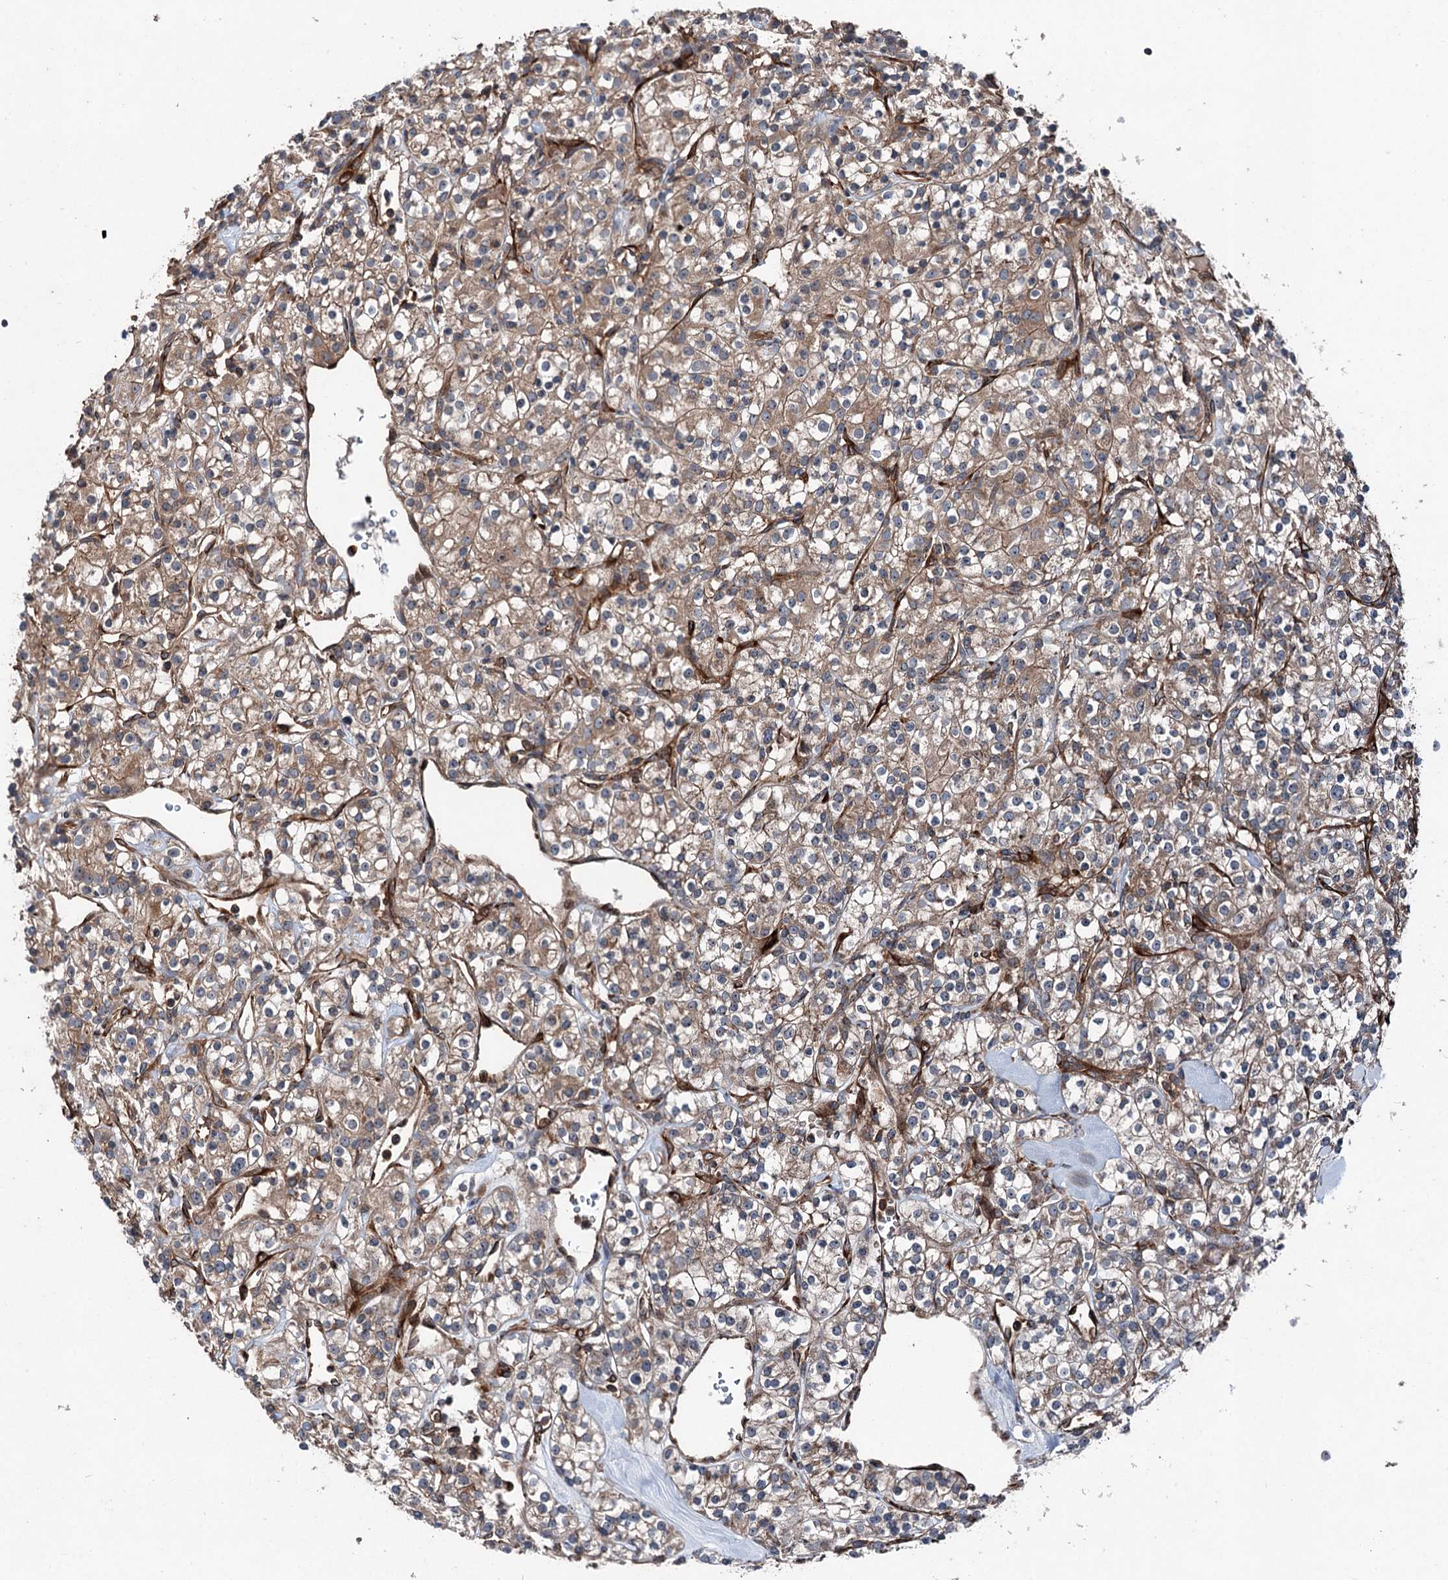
{"staining": {"intensity": "moderate", "quantity": ">75%", "location": "cytoplasmic/membranous"}, "tissue": "renal cancer", "cell_type": "Tumor cells", "image_type": "cancer", "snomed": [{"axis": "morphology", "description": "Adenocarcinoma, NOS"}, {"axis": "topography", "description": "Kidney"}], "caption": "Immunohistochemical staining of adenocarcinoma (renal) shows moderate cytoplasmic/membranous protein positivity in approximately >75% of tumor cells.", "gene": "DDIAS", "patient": {"sex": "male", "age": 77}}